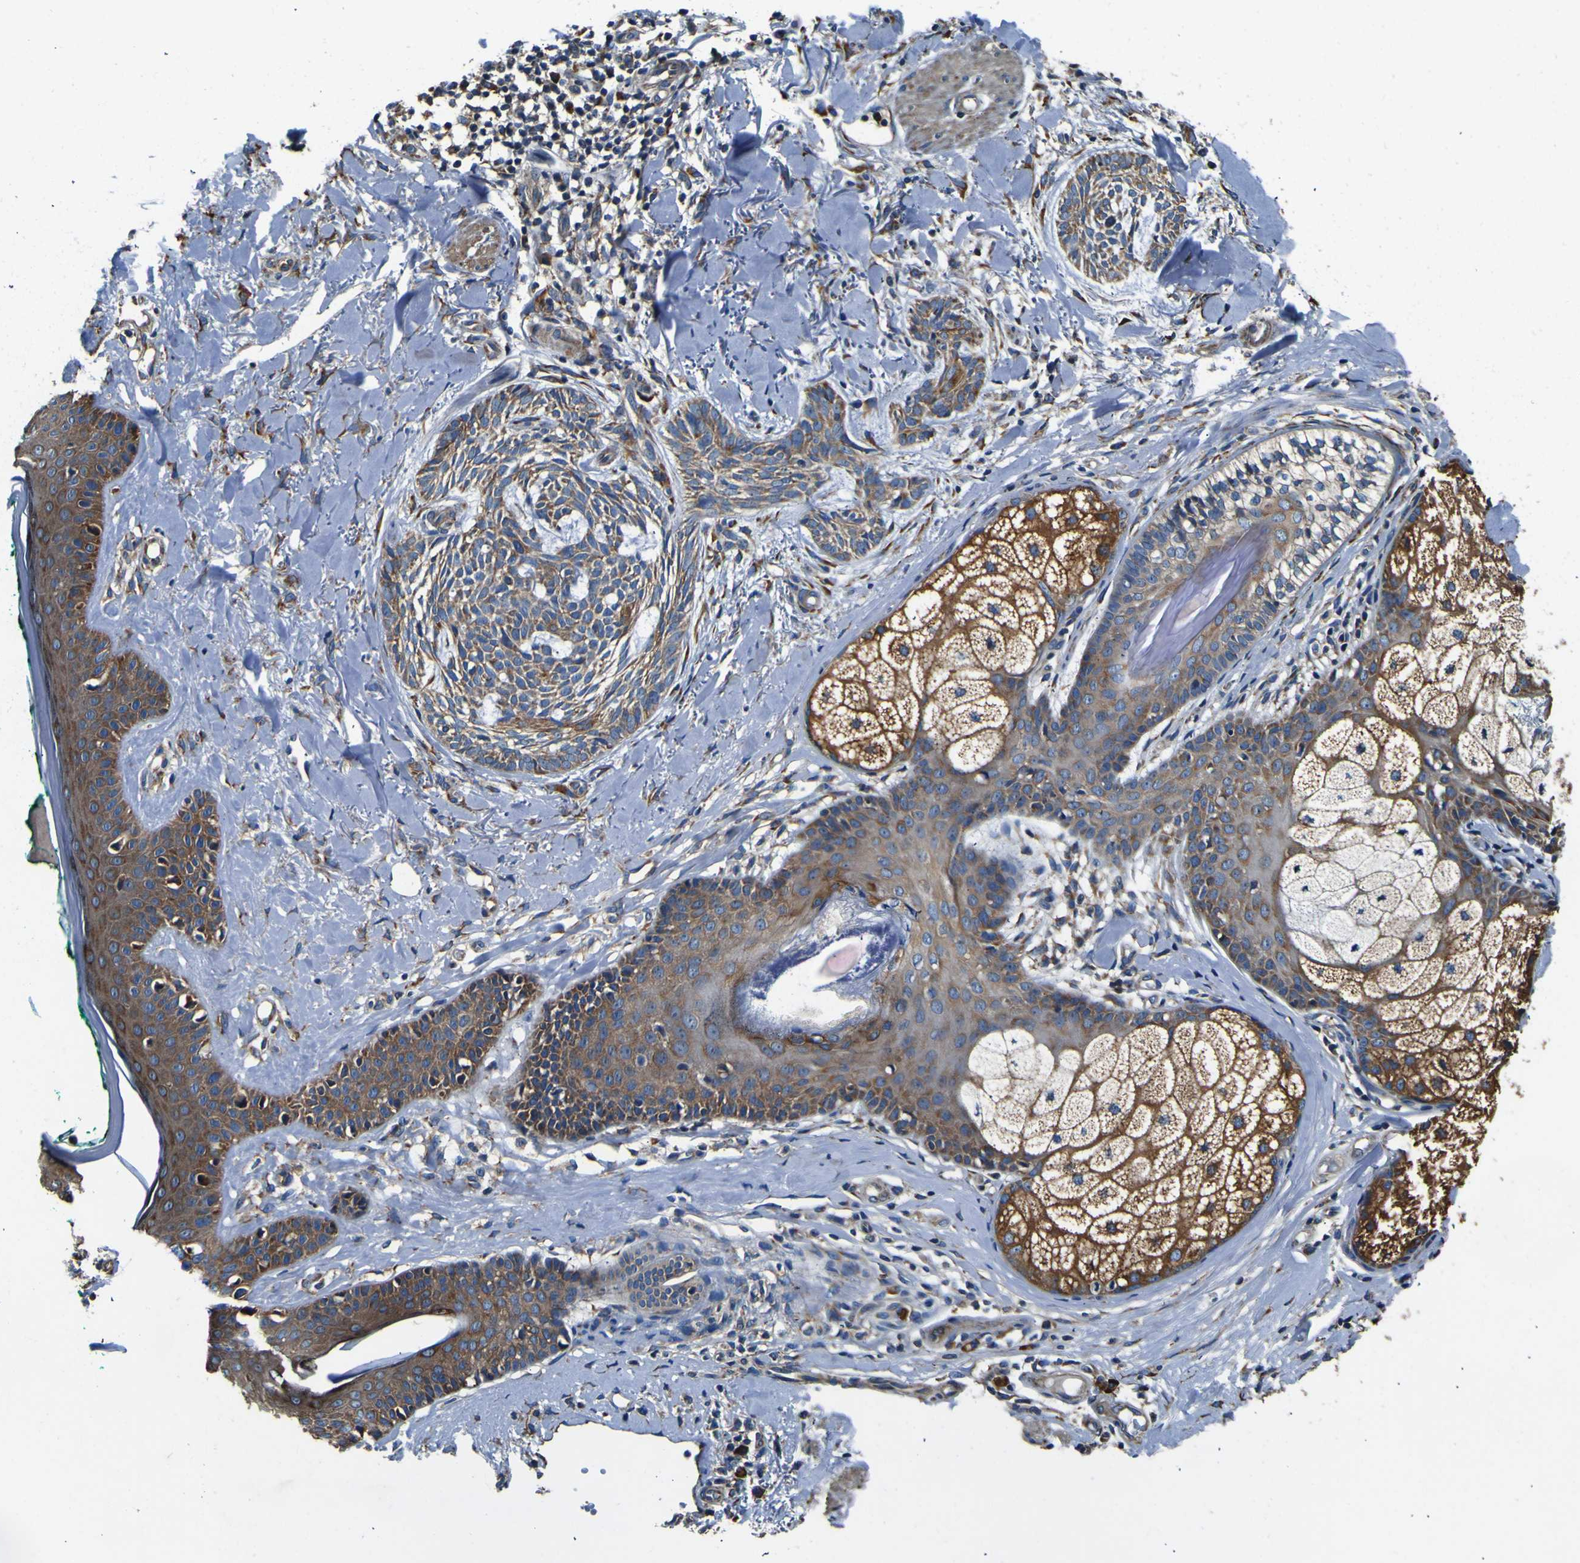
{"staining": {"intensity": "weak", "quantity": ">75%", "location": "cytoplasmic/membranous"}, "tissue": "skin cancer", "cell_type": "Tumor cells", "image_type": "cancer", "snomed": [{"axis": "morphology", "description": "Basal cell carcinoma"}, {"axis": "topography", "description": "Skin"}], "caption": "Tumor cells show low levels of weak cytoplasmic/membranous positivity in approximately >75% of cells in skin cancer (basal cell carcinoma).", "gene": "INPP5A", "patient": {"sex": "male", "age": 43}}